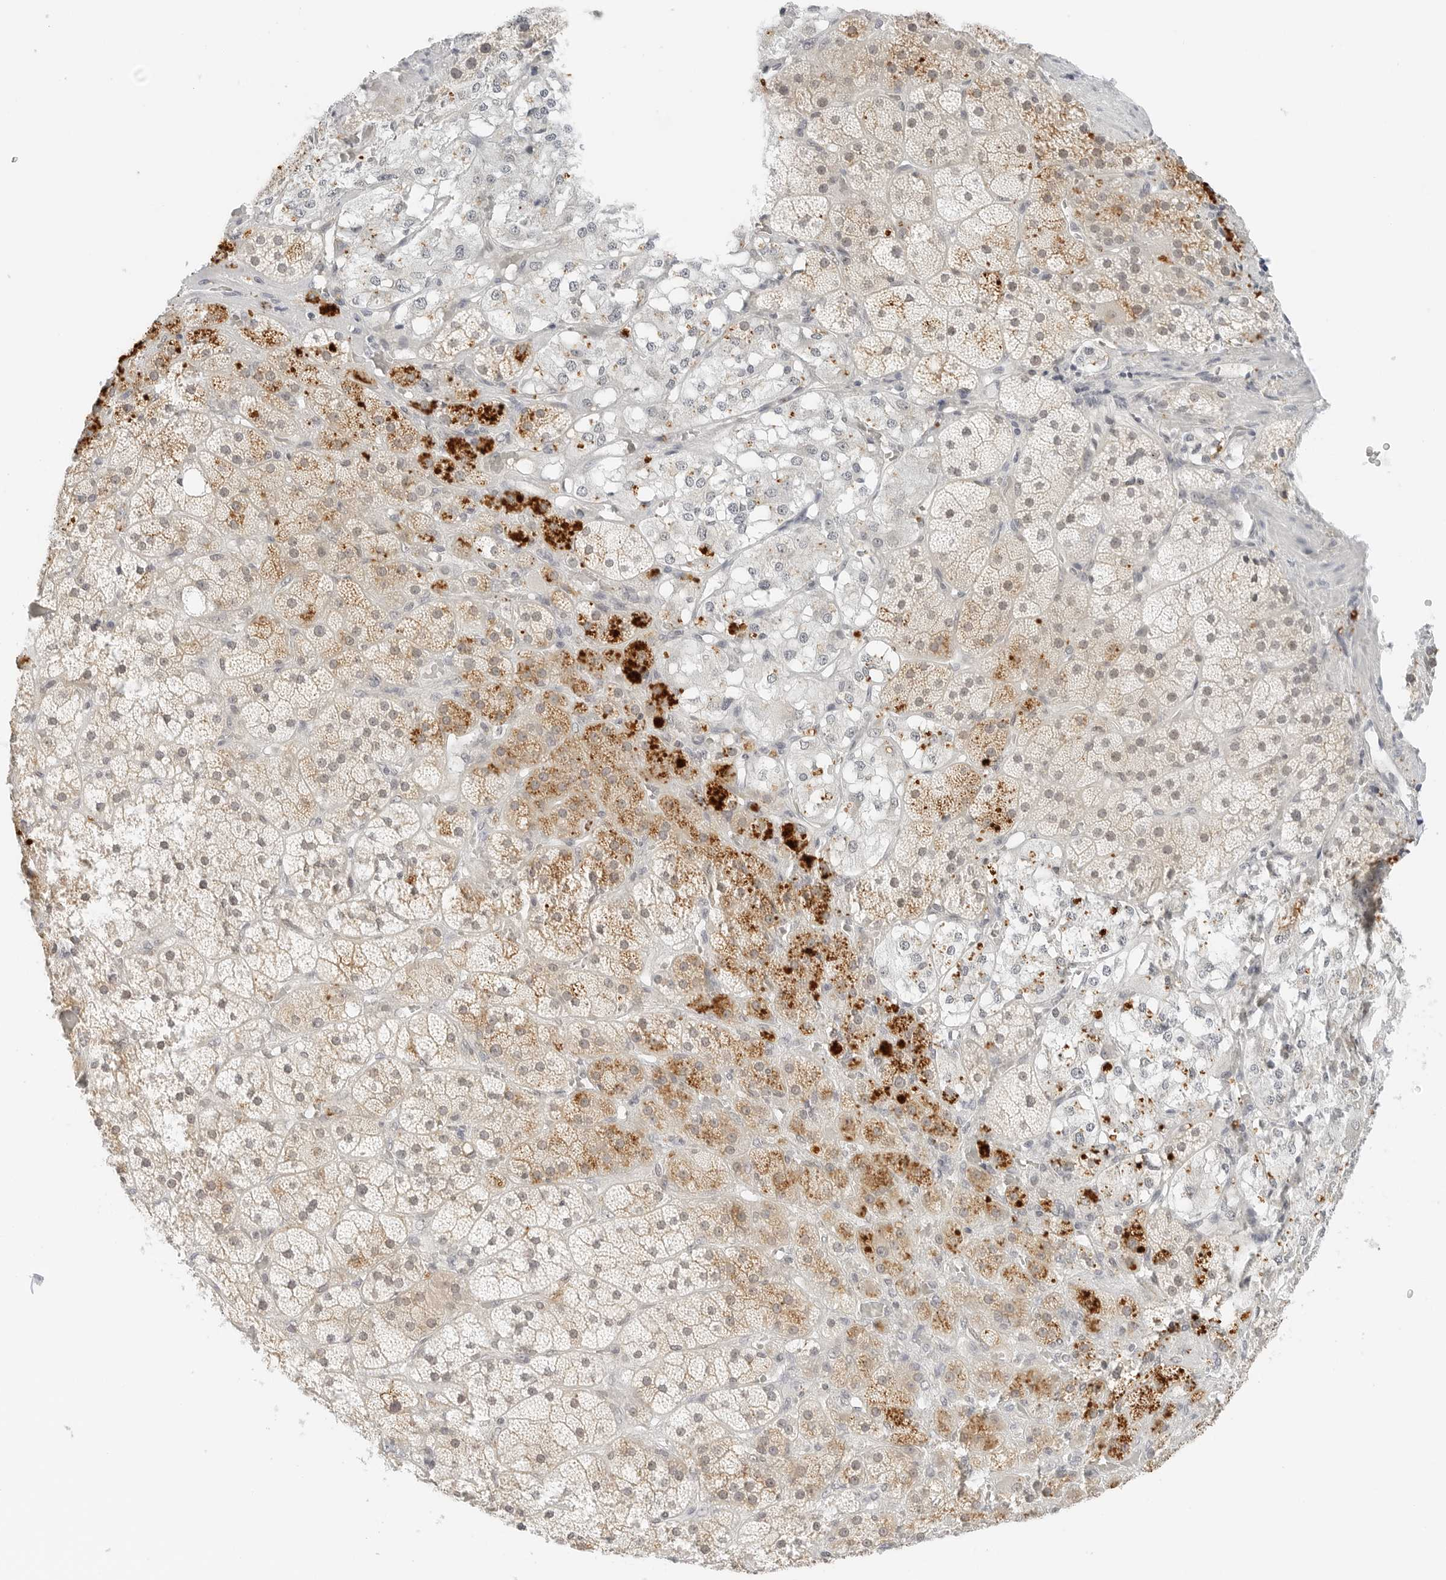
{"staining": {"intensity": "strong", "quantity": "<25%", "location": "cytoplasmic/membranous"}, "tissue": "adrenal gland", "cell_type": "Glandular cells", "image_type": "normal", "snomed": [{"axis": "morphology", "description": "Normal tissue, NOS"}, {"axis": "topography", "description": "Adrenal gland"}], "caption": "Protein staining by immunohistochemistry displays strong cytoplasmic/membranous expression in approximately <25% of glandular cells in benign adrenal gland. Nuclei are stained in blue.", "gene": "NEO1", "patient": {"sex": "male", "age": 57}}